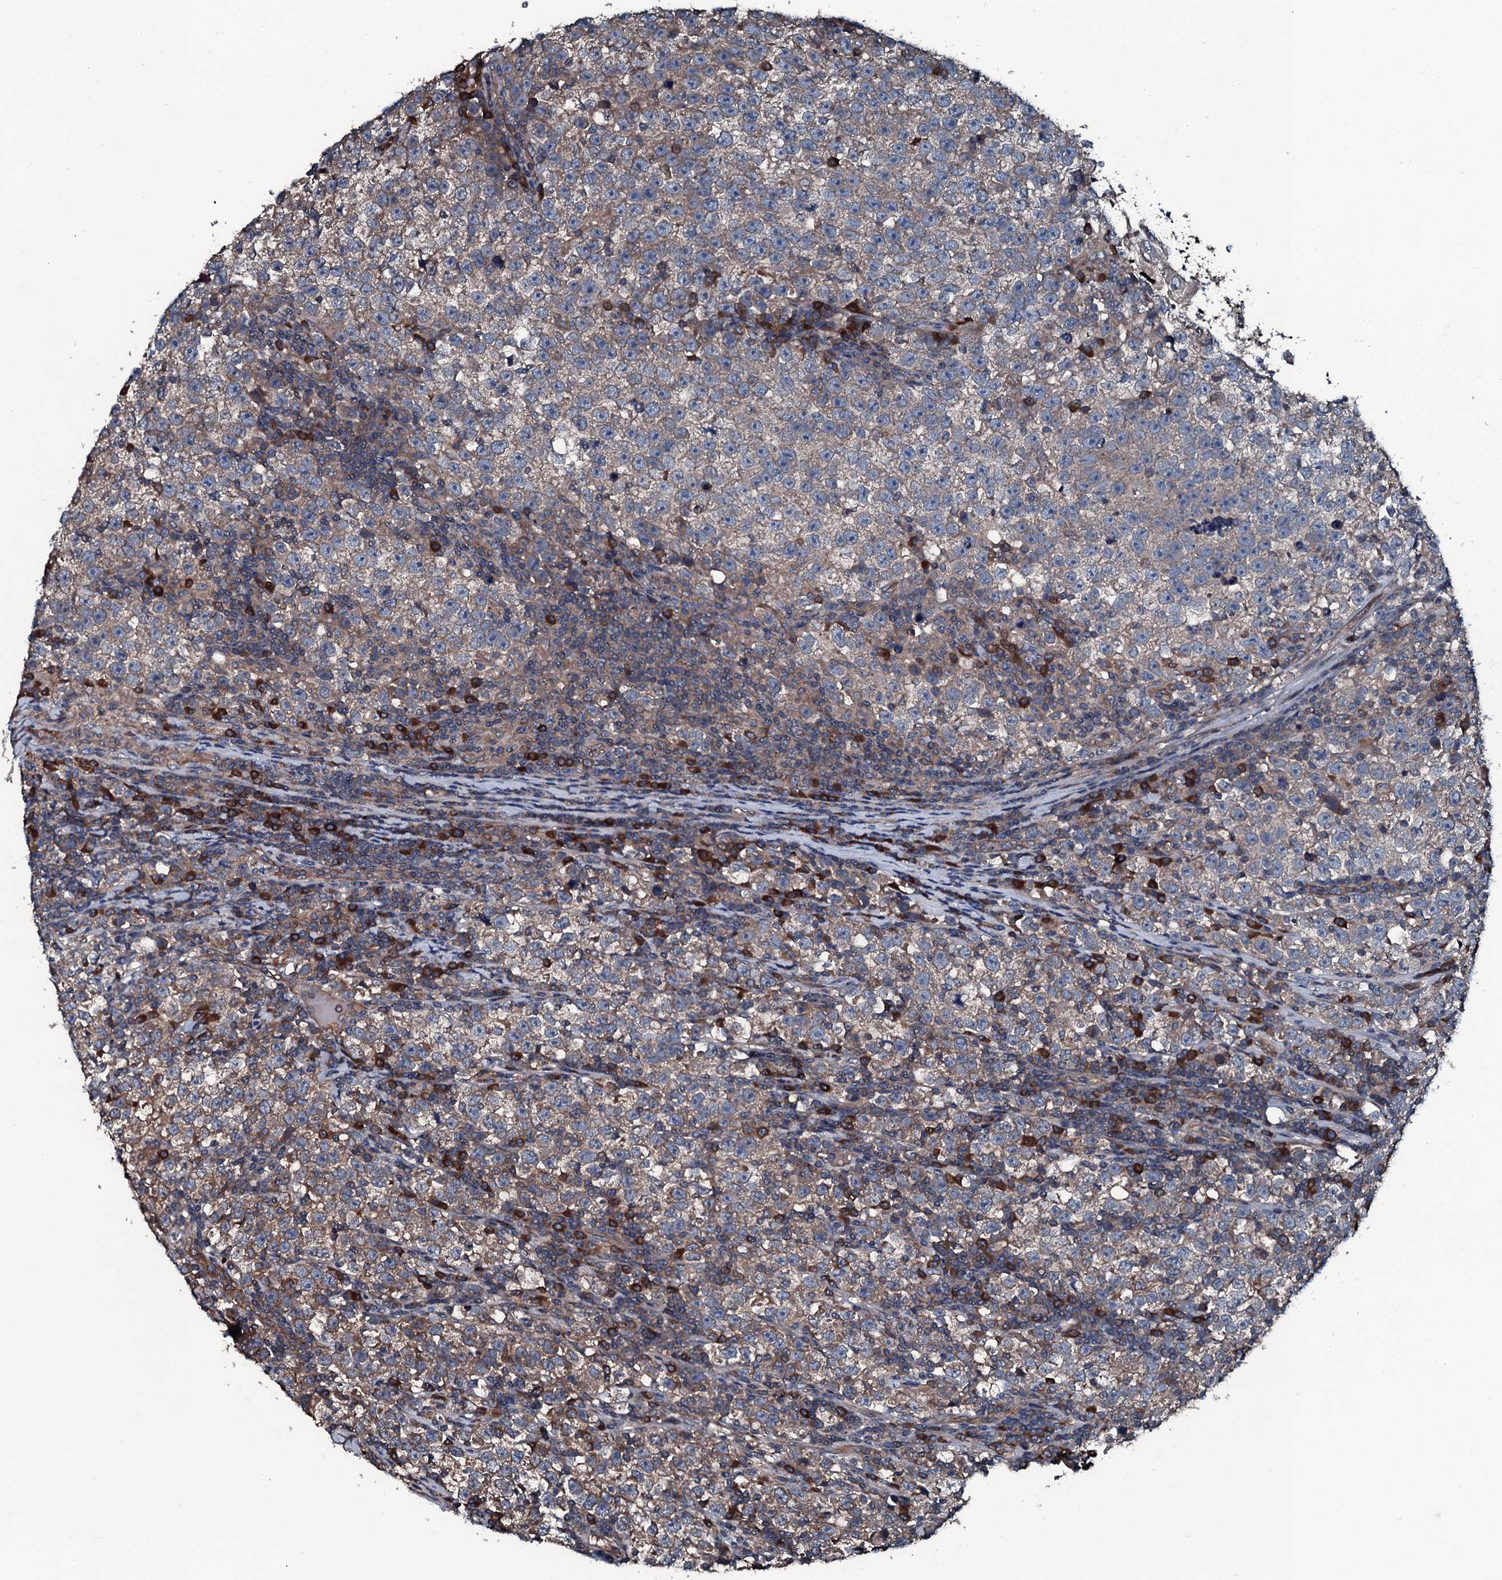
{"staining": {"intensity": "moderate", "quantity": "25%-75%", "location": "cytoplasmic/membranous"}, "tissue": "testis cancer", "cell_type": "Tumor cells", "image_type": "cancer", "snomed": [{"axis": "morphology", "description": "Normal tissue, NOS"}, {"axis": "morphology", "description": "Seminoma, NOS"}, {"axis": "topography", "description": "Testis"}], "caption": "Testis seminoma stained with a brown dye shows moderate cytoplasmic/membranous positive positivity in approximately 25%-75% of tumor cells.", "gene": "AARS1", "patient": {"sex": "male", "age": 43}}